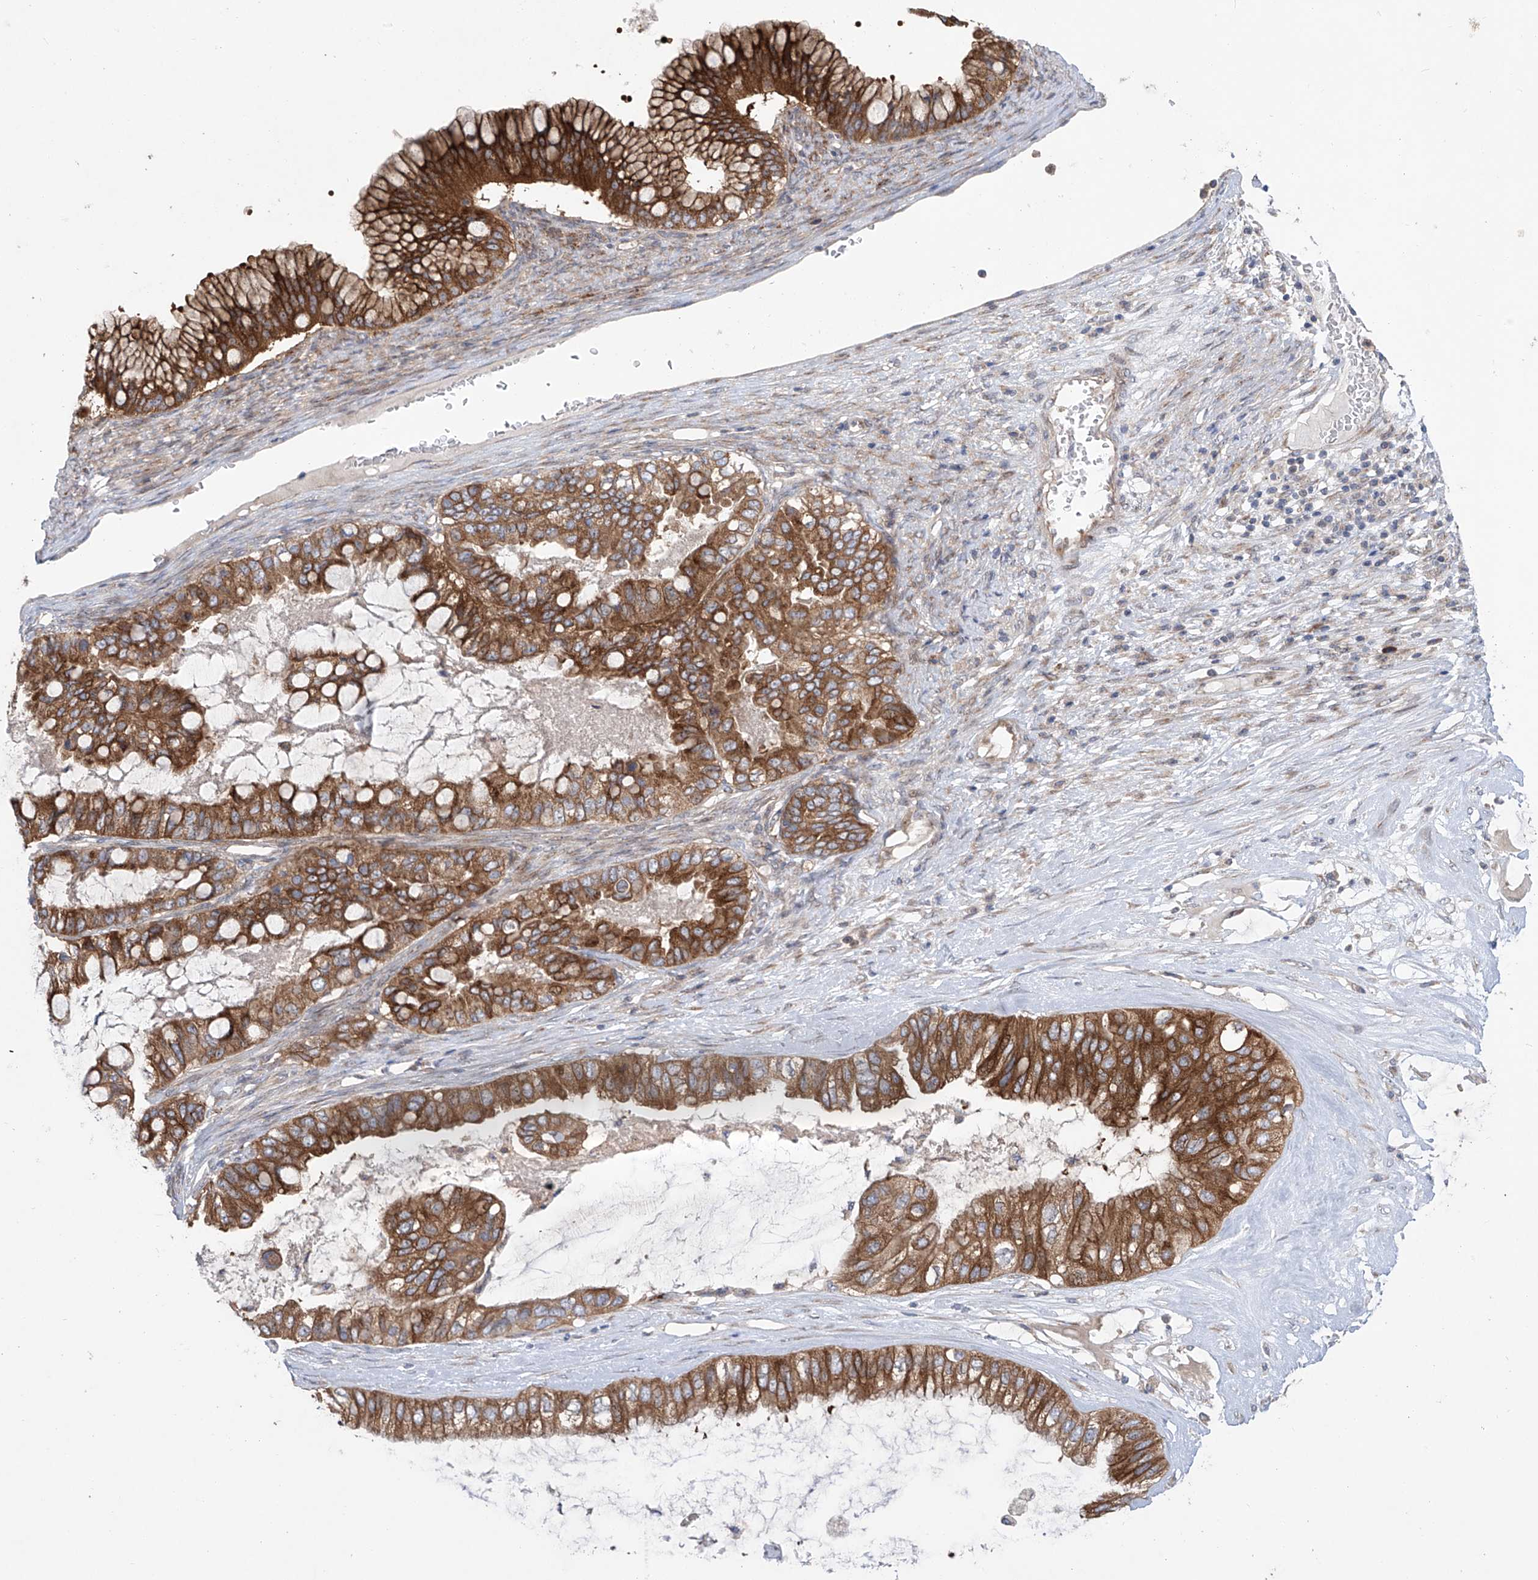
{"staining": {"intensity": "strong", "quantity": ">75%", "location": "cytoplasmic/membranous"}, "tissue": "ovarian cancer", "cell_type": "Tumor cells", "image_type": "cancer", "snomed": [{"axis": "morphology", "description": "Cystadenocarcinoma, mucinous, NOS"}, {"axis": "topography", "description": "Ovary"}], "caption": "A high-resolution image shows immunohistochemistry staining of ovarian mucinous cystadenocarcinoma, which displays strong cytoplasmic/membranous positivity in approximately >75% of tumor cells.", "gene": "KLC4", "patient": {"sex": "female", "age": 80}}